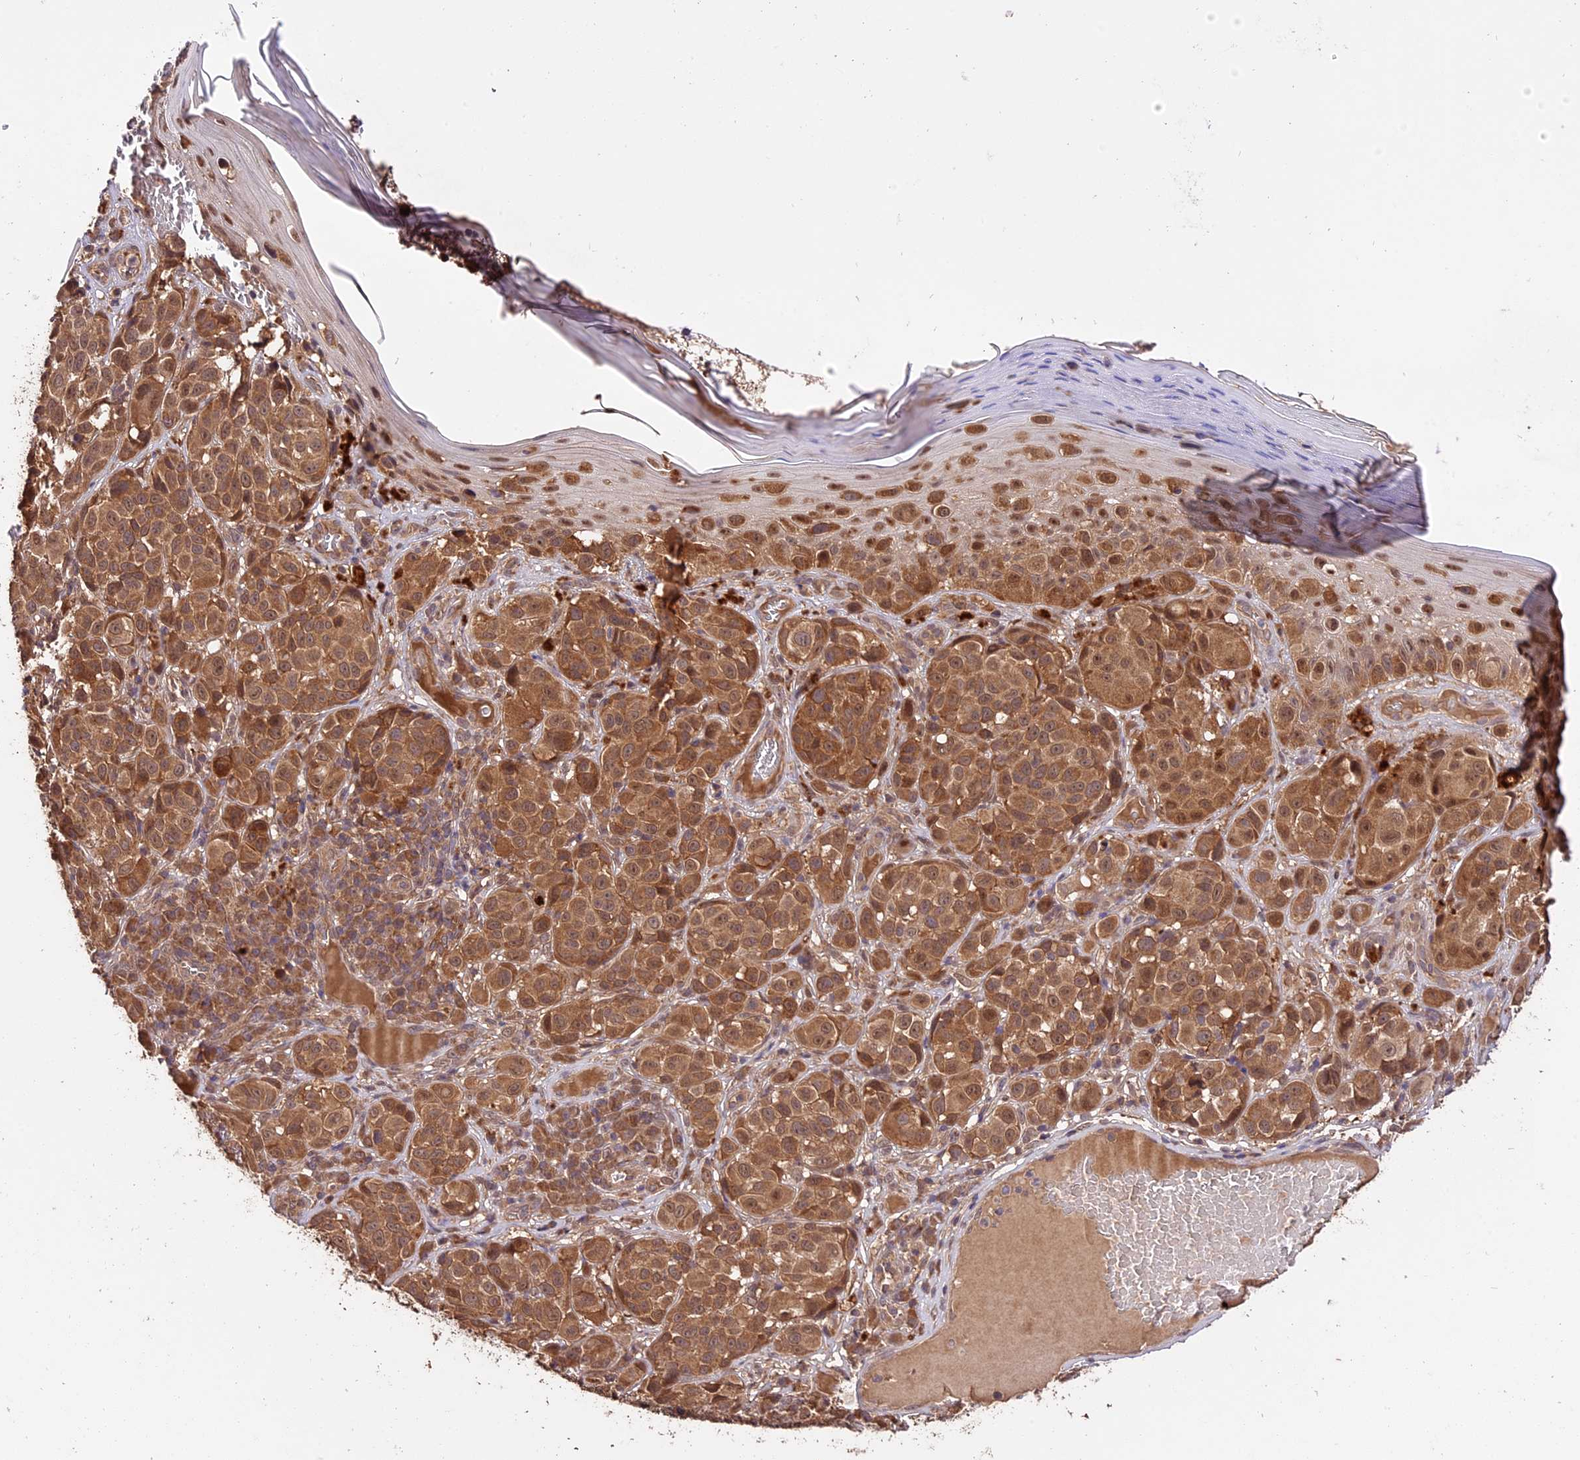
{"staining": {"intensity": "moderate", "quantity": ">75%", "location": "cytoplasmic/membranous"}, "tissue": "melanoma", "cell_type": "Tumor cells", "image_type": "cancer", "snomed": [{"axis": "morphology", "description": "Malignant melanoma, NOS"}, {"axis": "topography", "description": "Skin"}], "caption": "Human melanoma stained with a brown dye exhibits moderate cytoplasmic/membranous positive expression in approximately >75% of tumor cells.", "gene": "TRMT1", "patient": {"sex": "male", "age": 38}}